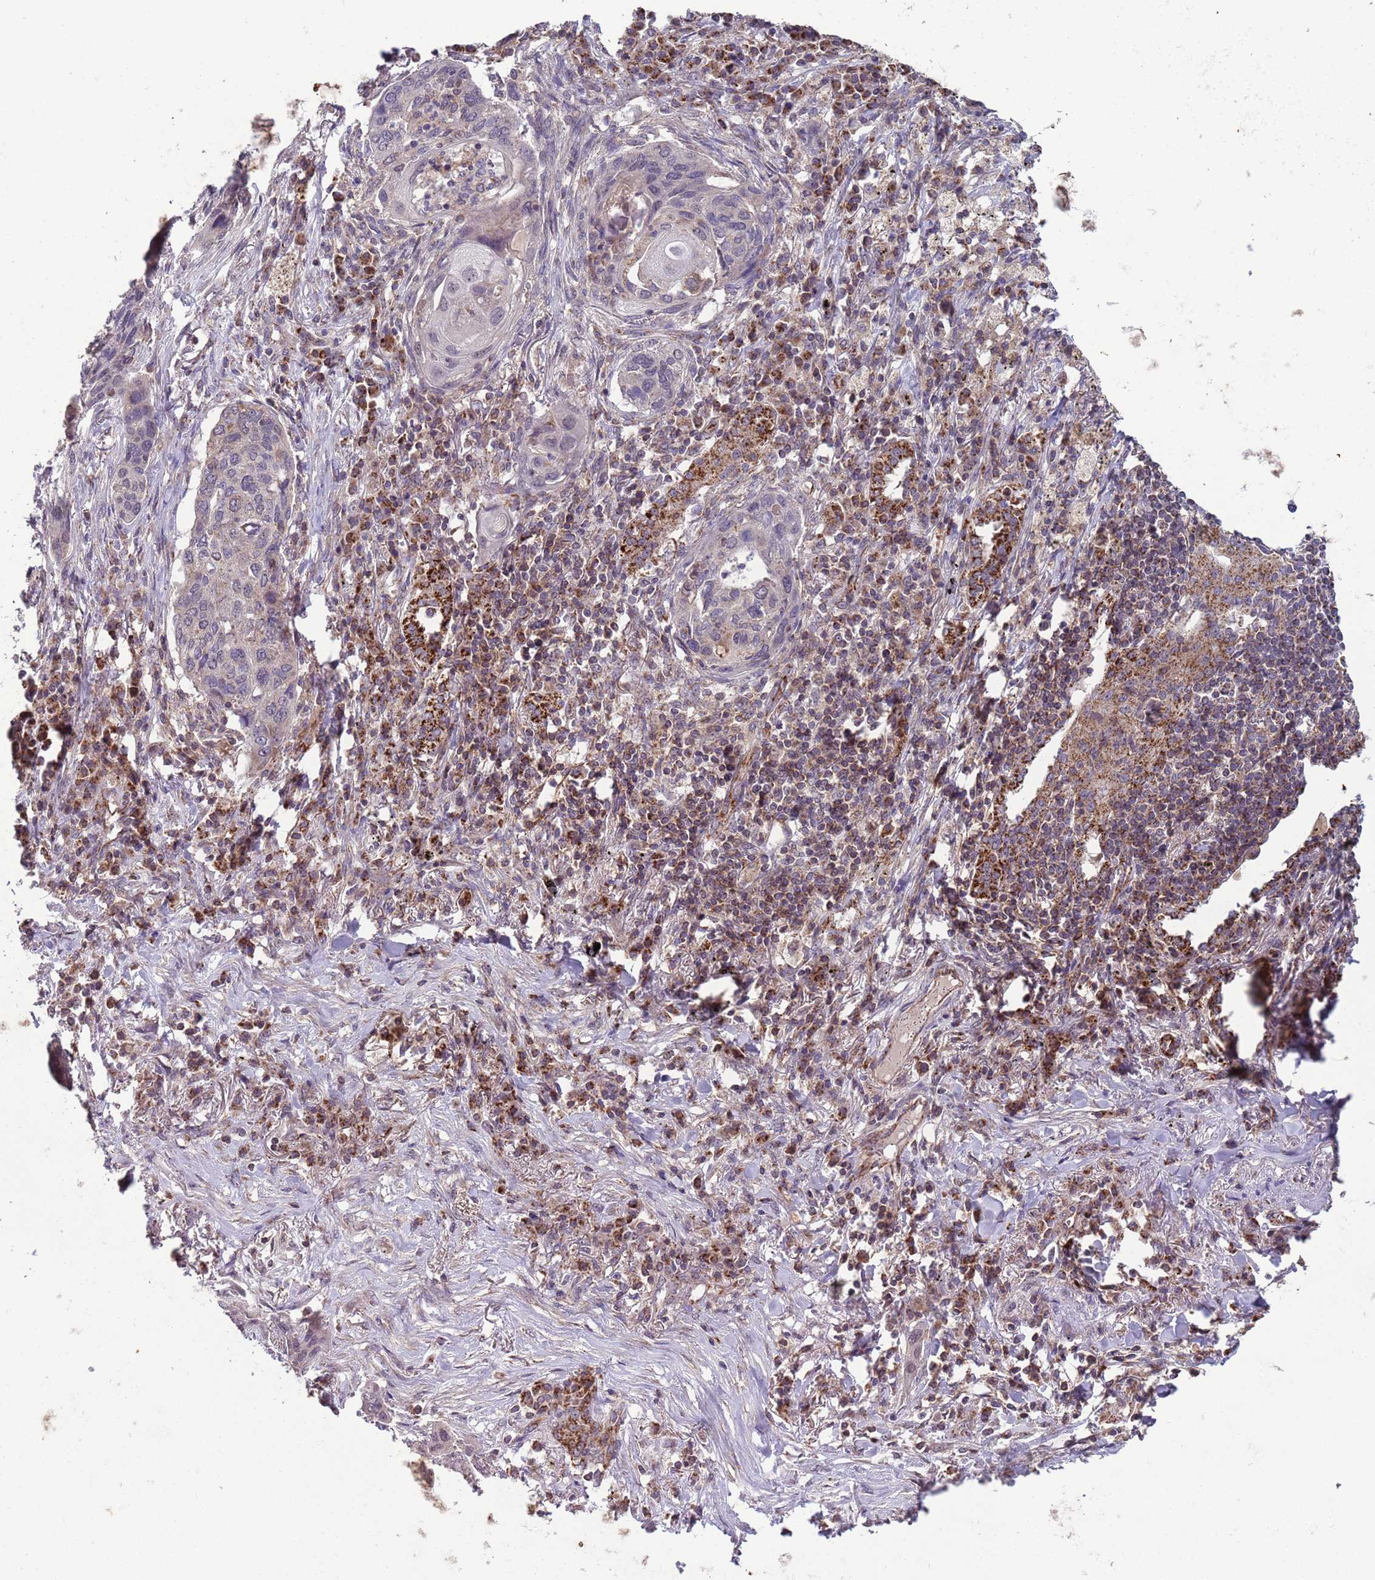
{"staining": {"intensity": "negative", "quantity": "none", "location": "none"}, "tissue": "lung cancer", "cell_type": "Tumor cells", "image_type": "cancer", "snomed": [{"axis": "morphology", "description": "Squamous cell carcinoma, NOS"}, {"axis": "topography", "description": "Lung"}], "caption": "Image shows no significant protein positivity in tumor cells of lung squamous cell carcinoma.", "gene": "ACAD8", "patient": {"sex": "female", "age": 63}}